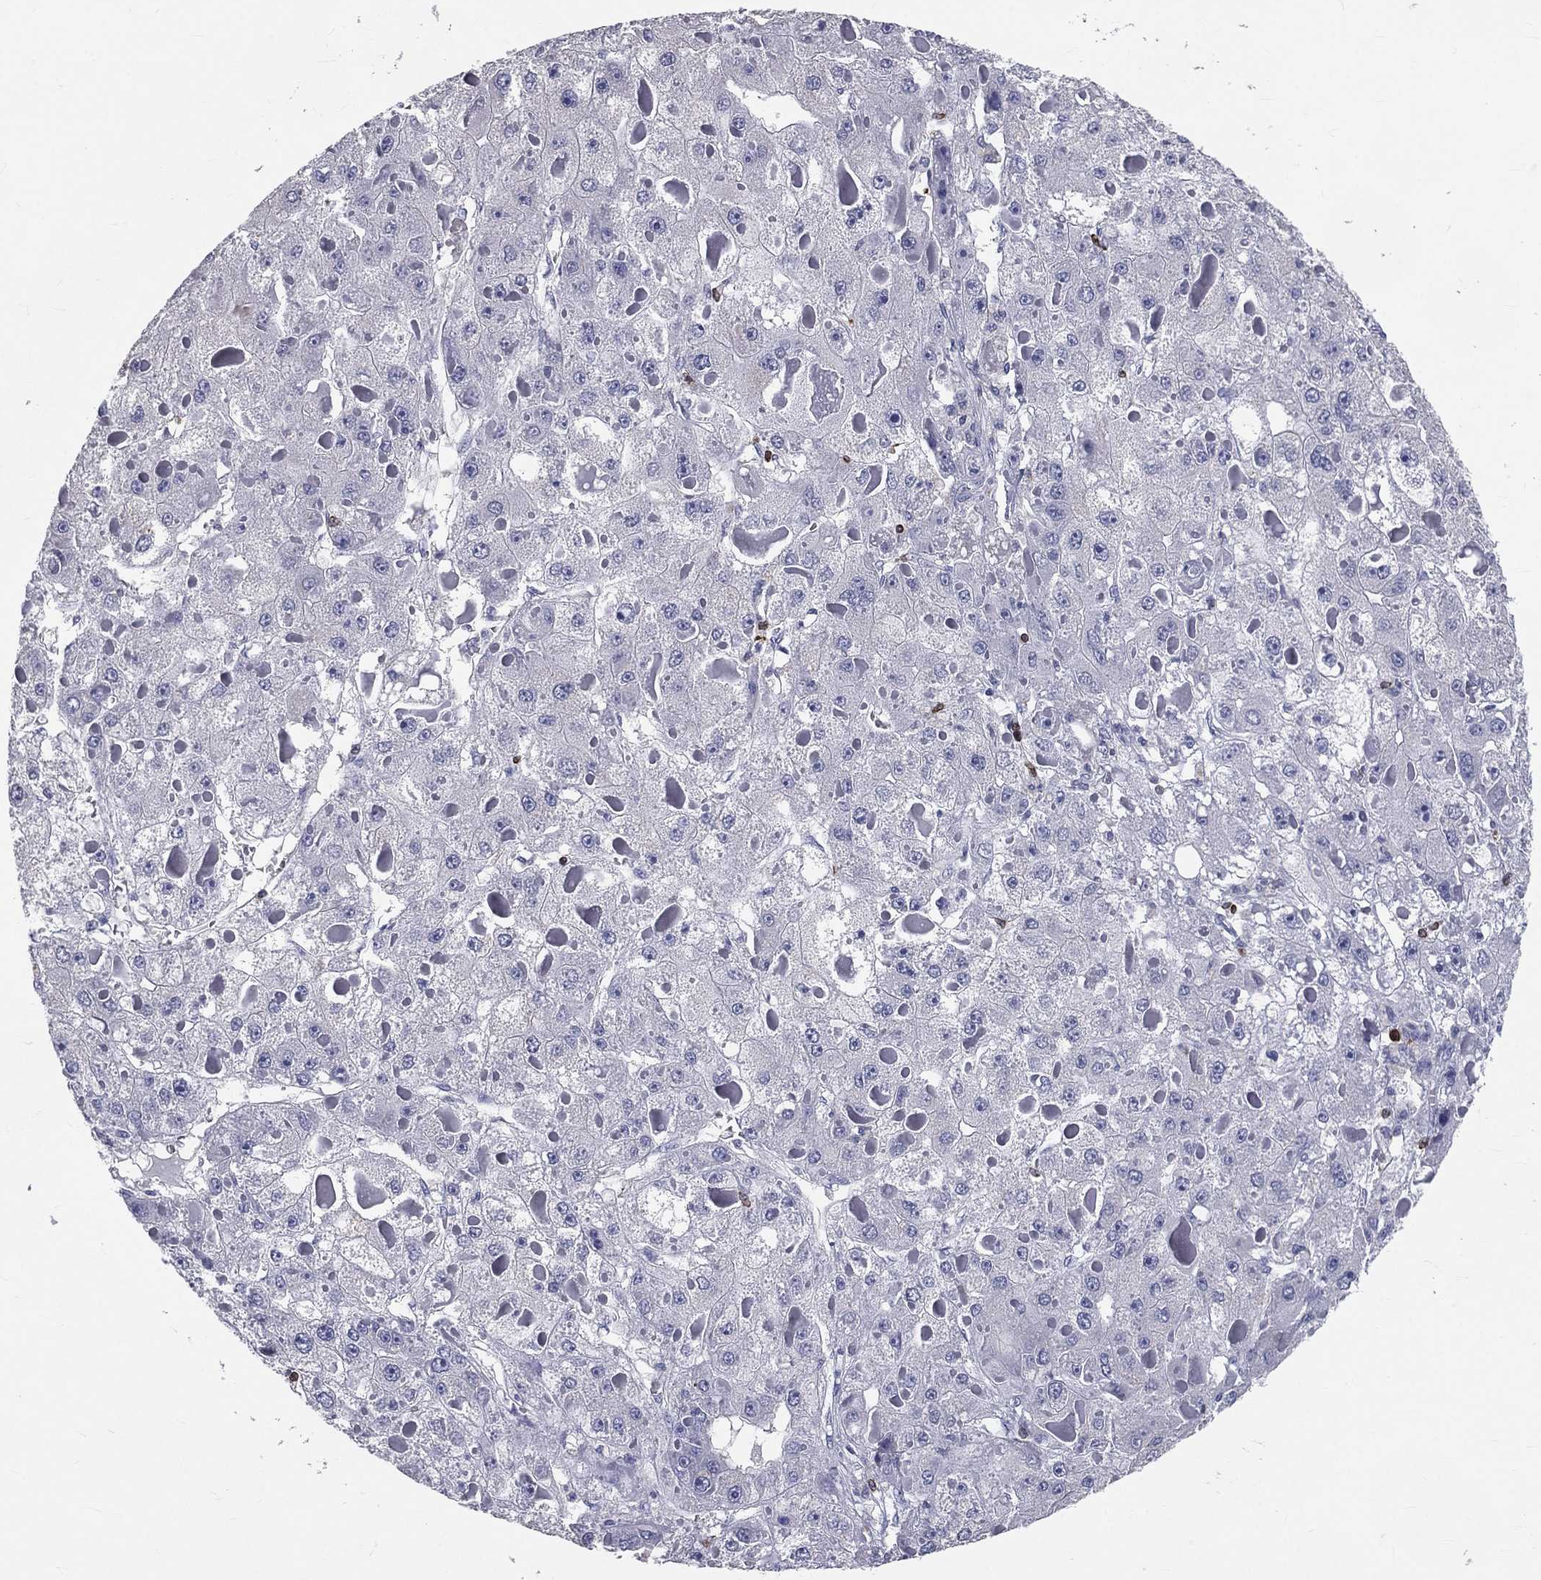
{"staining": {"intensity": "negative", "quantity": "none", "location": "none"}, "tissue": "liver cancer", "cell_type": "Tumor cells", "image_type": "cancer", "snomed": [{"axis": "morphology", "description": "Carcinoma, Hepatocellular, NOS"}, {"axis": "topography", "description": "Liver"}], "caption": "IHC of liver cancer reveals no positivity in tumor cells. The staining was performed using DAB to visualize the protein expression in brown, while the nuclei were stained in blue with hematoxylin (Magnification: 20x).", "gene": "CTSW", "patient": {"sex": "female", "age": 73}}